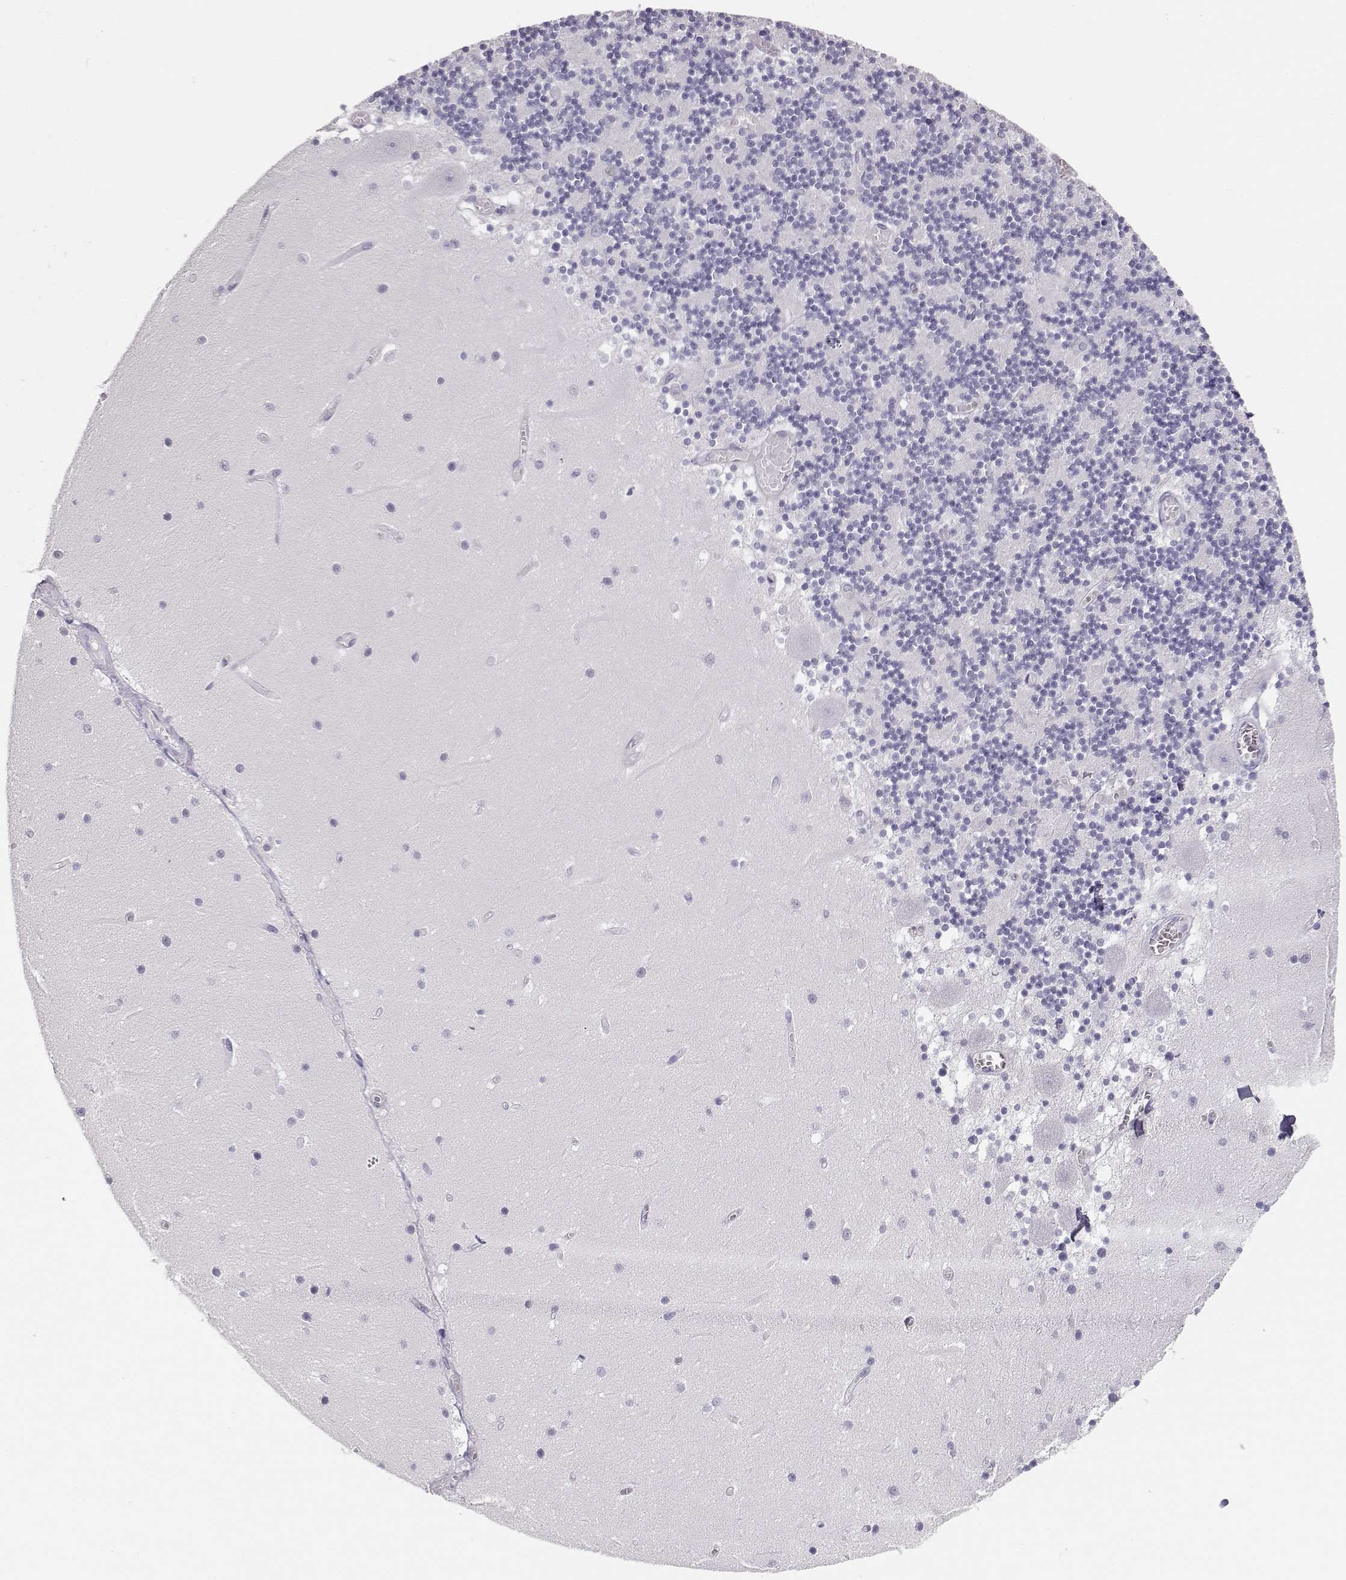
{"staining": {"intensity": "negative", "quantity": "none", "location": "none"}, "tissue": "cerebellum", "cell_type": "Cells in granular layer", "image_type": "normal", "snomed": [{"axis": "morphology", "description": "Normal tissue, NOS"}, {"axis": "topography", "description": "Cerebellum"}], "caption": "IHC of unremarkable human cerebellum reveals no expression in cells in granular layer. Brightfield microscopy of immunohistochemistry stained with DAB (3,3'-diaminobenzidine) (brown) and hematoxylin (blue), captured at high magnification.", "gene": "TKTL1", "patient": {"sex": "female", "age": 28}}